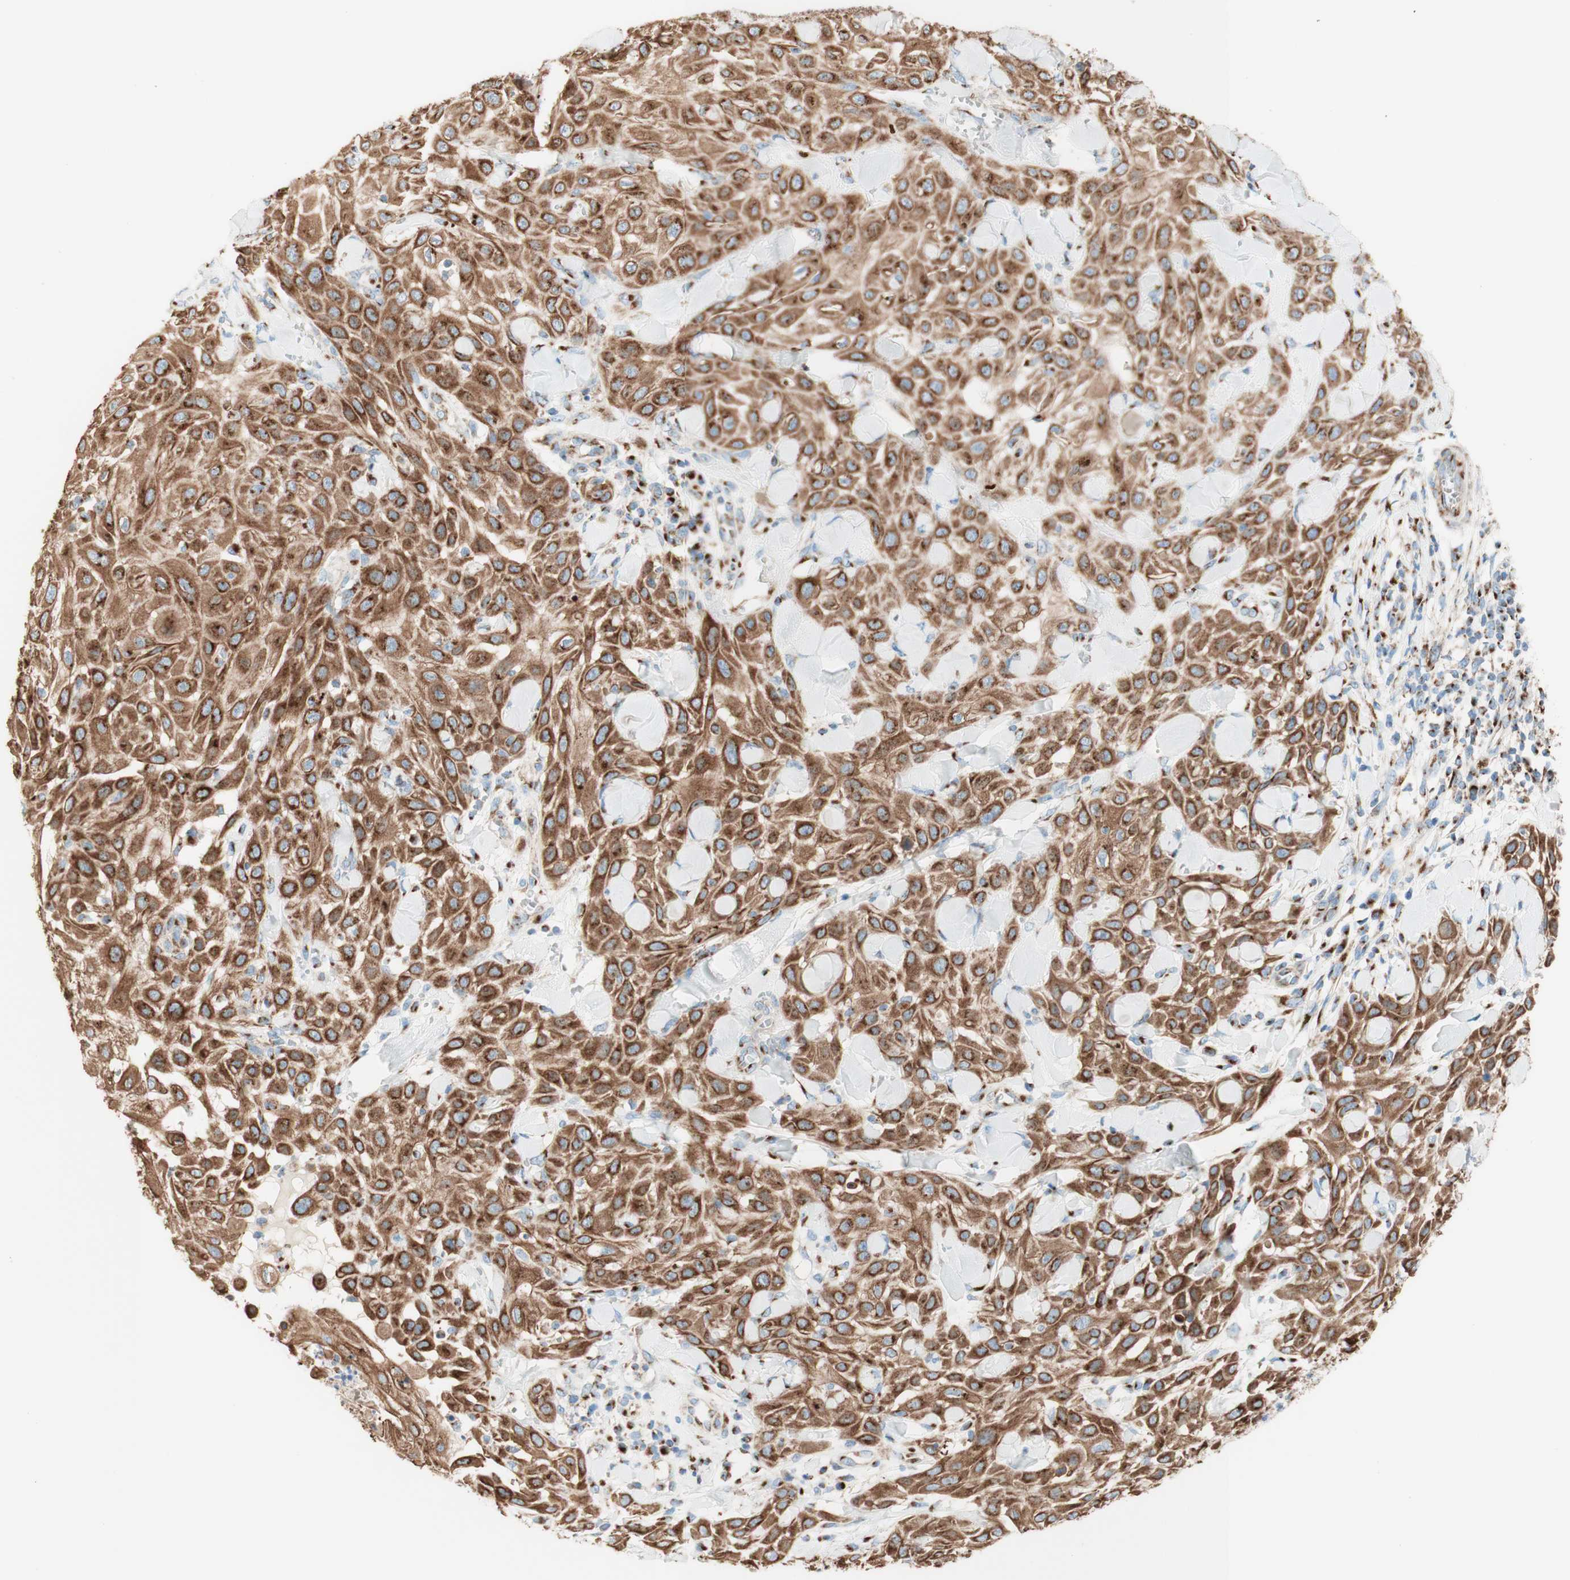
{"staining": {"intensity": "strong", "quantity": ">75%", "location": "cytoplasmic/membranous"}, "tissue": "skin cancer", "cell_type": "Tumor cells", "image_type": "cancer", "snomed": [{"axis": "morphology", "description": "Squamous cell carcinoma, NOS"}, {"axis": "topography", "description": "Skin"}], "caption": "A brown stain highlights strong cytoplasmic/membranous staining of a protein in skin cancer (squamous cell carcinoma) tumor cells.", "gene": "GOLGB1", "patient": {"sex": "male", "age": 24}}